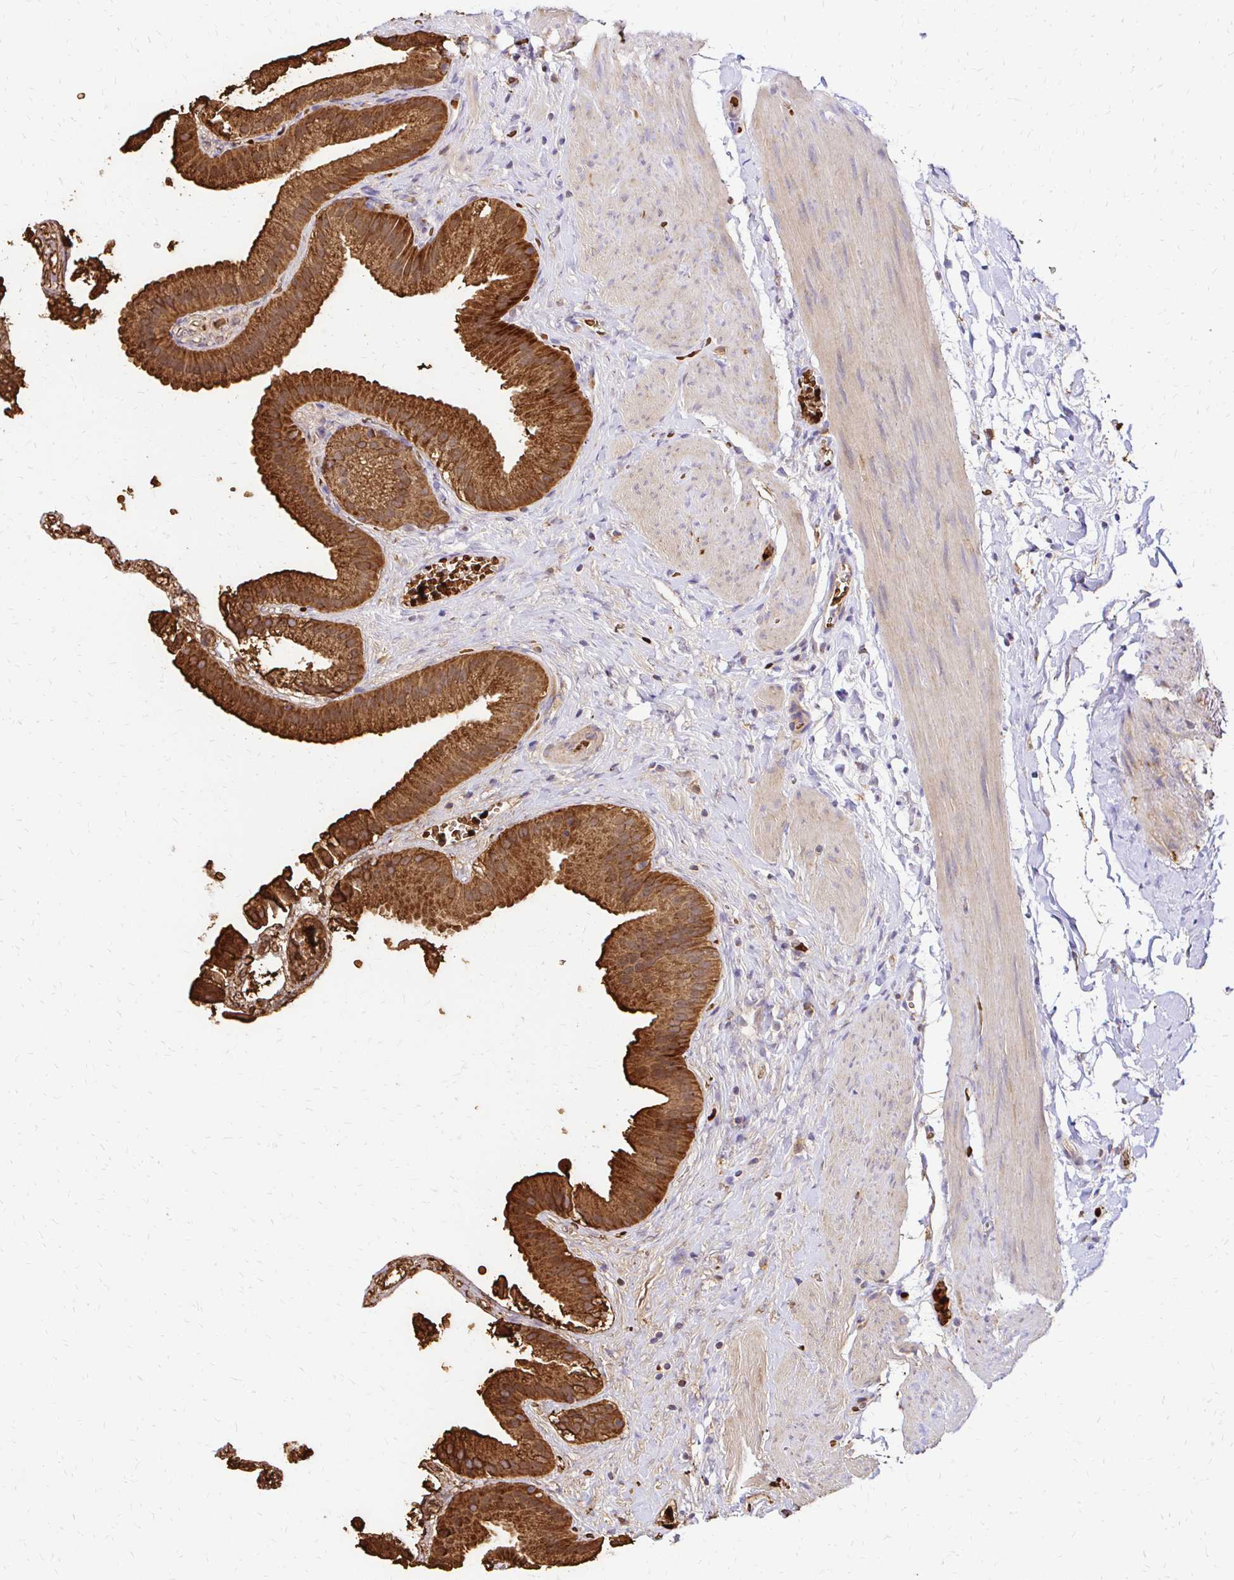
{"staining": {"intensity": "strong", "quantity": ">75%", "location": "cytoplasmic/membranous"}, "tissue": "gallbladder", "cell_type": "Glandular cells", "image_type": "normal", "snomed": [{"axis": "morphology", "description": "Normal tissue, NOS"}, {"axis": "topography", "description": "Gallbladder"}], "caption": "Immunohistochemistry photomicrograph of benign gallbladder: gallbladder stained using immunohistochemistry (IHC) shows high levels of strong protein expression localized specifically in the cytoplasmic/membranous of glandular cells, appearing as a cytoplasmic/membranous brown color.", "gene": "MRPL13", "patient": {"sex": "female", "age": 63}}